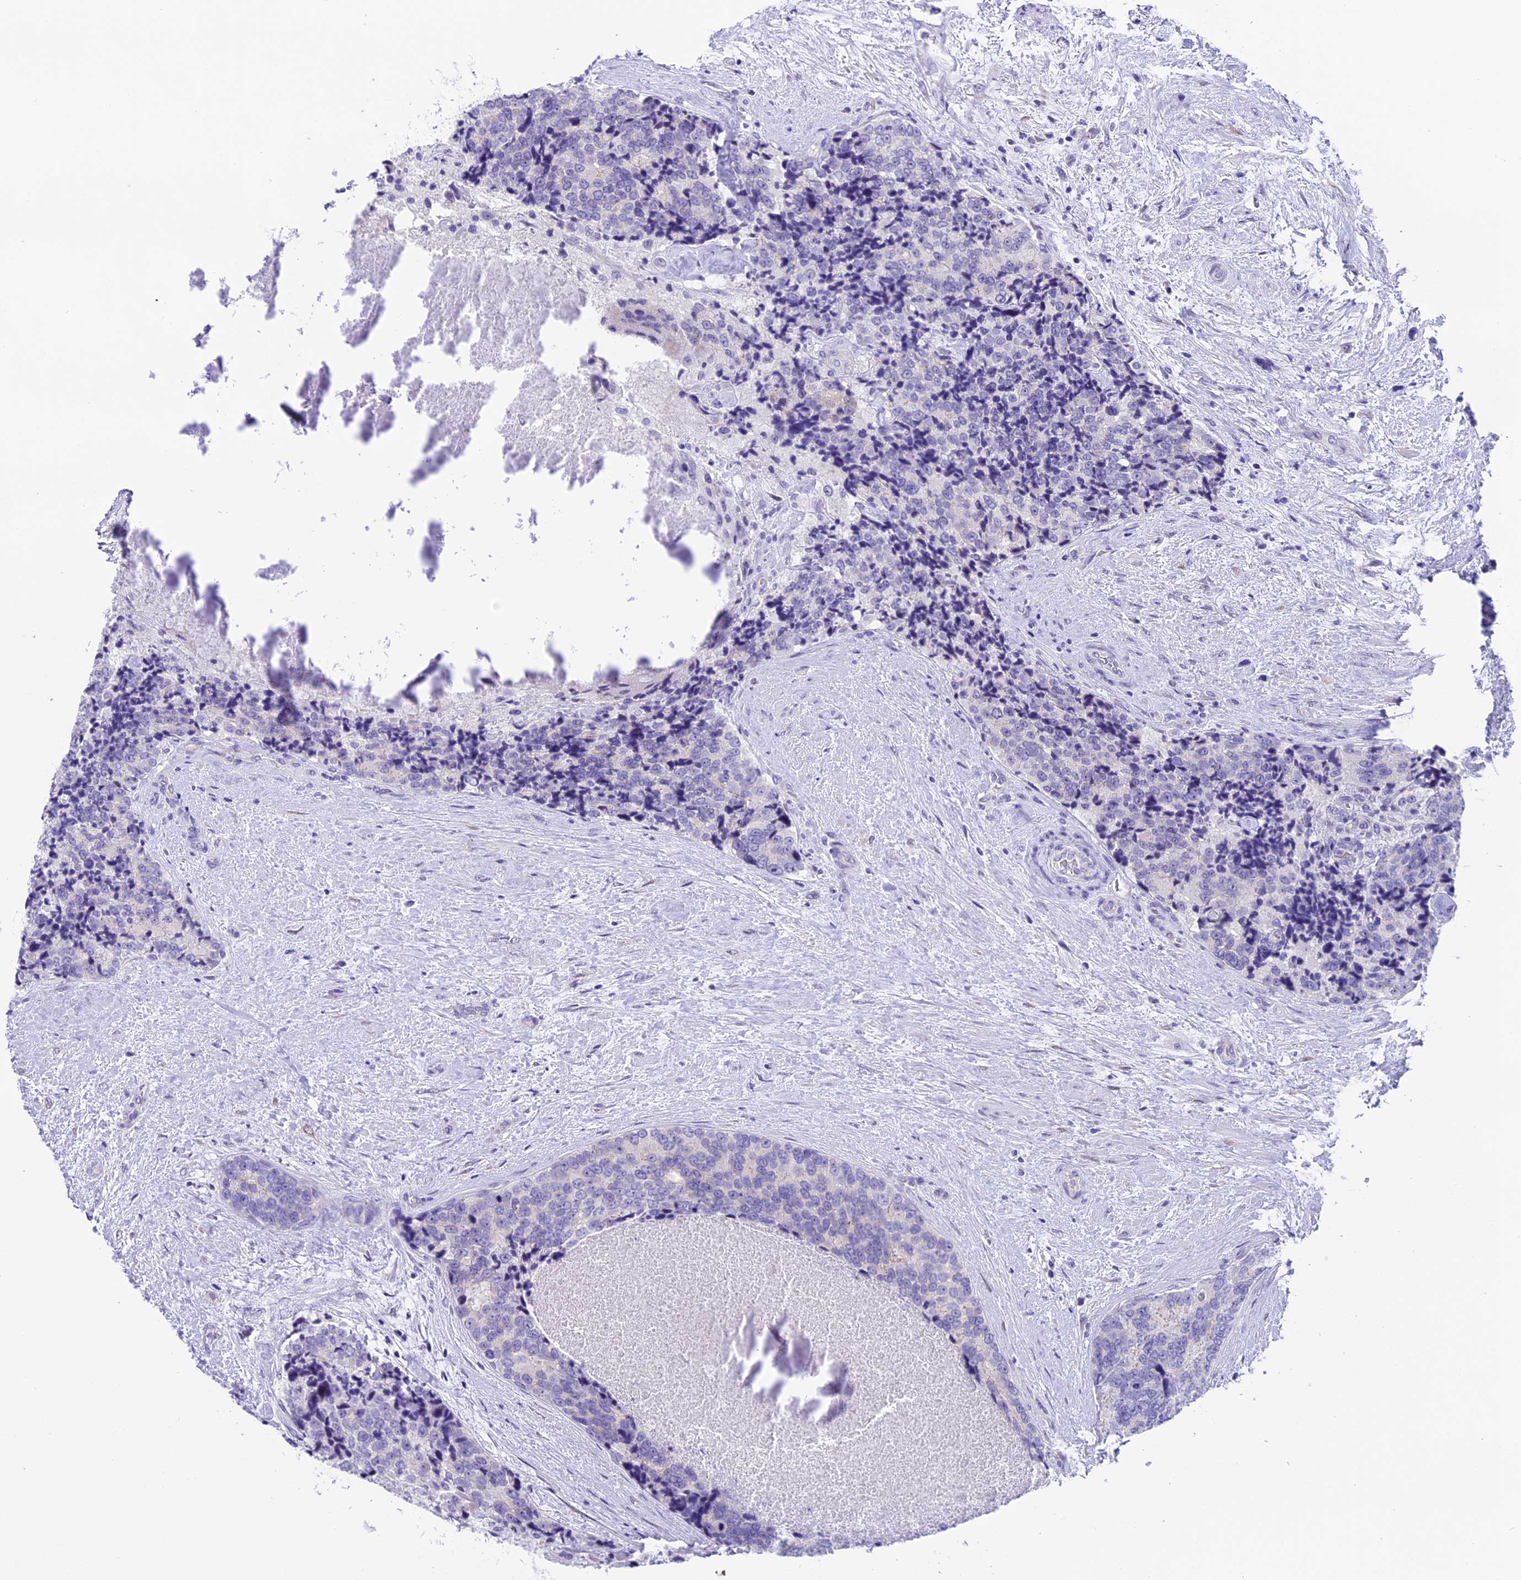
{"staining": {"intensity": "negative", "quantity": "none", "location": "none"}, "tissue": "prostate cancer", "cell_type": "Tumor cells", "image_type": "cancer", "snomed": [{"axis": "morphology", "description": "Adenocarcinoma, High grade"}, {"axis": "topography", "description": "Prostate"}], "caption": "High power microscopy photomicrograph of an immunohistochemistry (IHC) photomicrograph of prostate cancer (high-grade adenocarcinoma), revealing no significant positivity in tumor cells.", "gene": "PRR15", "patient": {"sex": "male", "age": 70}}